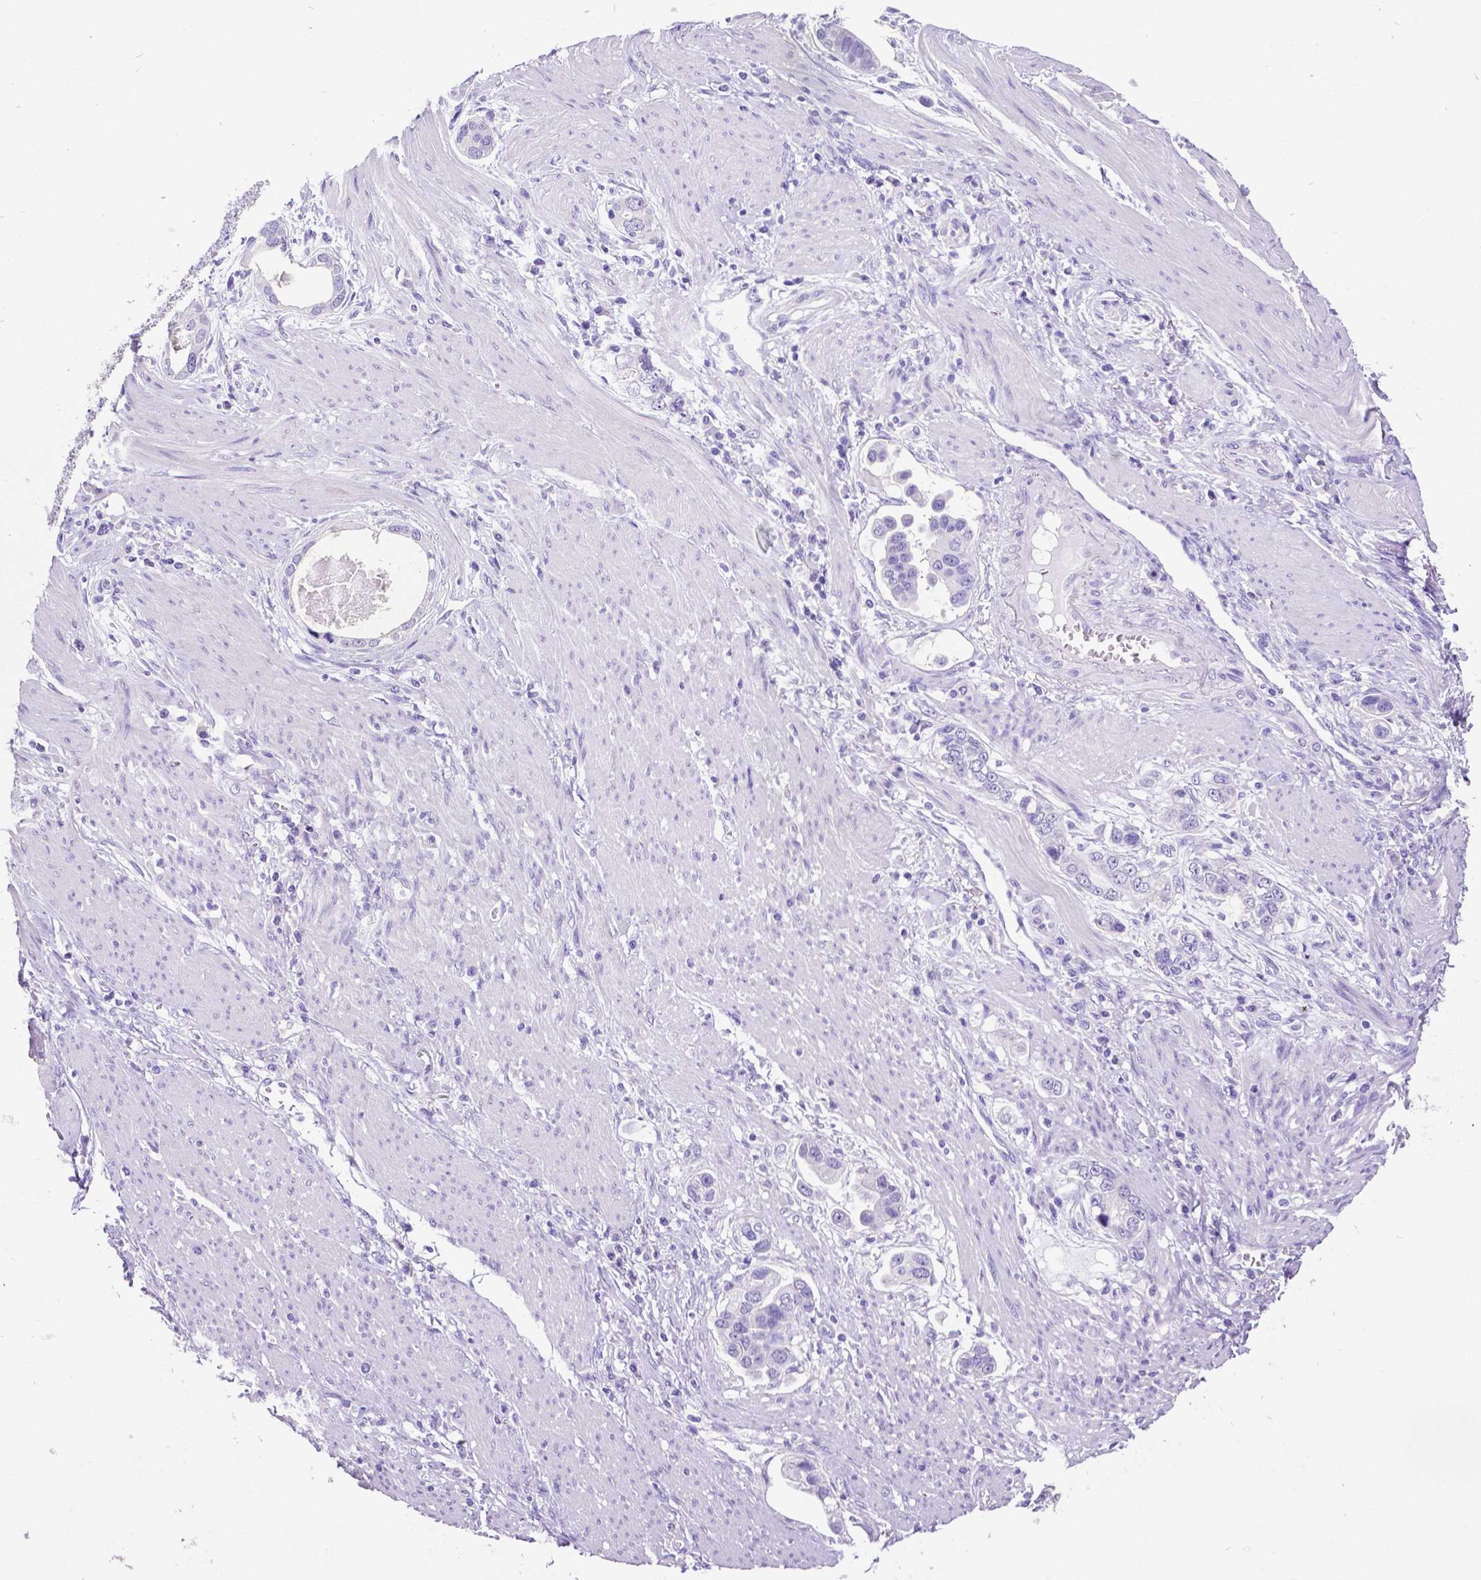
{"staining": {"intensity": "negative", "quantity": "none", "location": "none"}, "tissue": "stomach cancer", "cell_type": "Tumor cells", "image_type": "cancer", "snomed": [{"axis": "morphology", "description": "Adenocarcinoma, NOS"}, {"axis": "topography", "description": "Stomach, lower"}], "caption": "Stomach cancer was stained to show a protein in brown. There is no significant staining in tumor cells. (Immunohistochemistry (ihc), brightfield microscopy, high magnification).", "gene": "SATB2", "patient": {"sex": "female", "age": 93}}